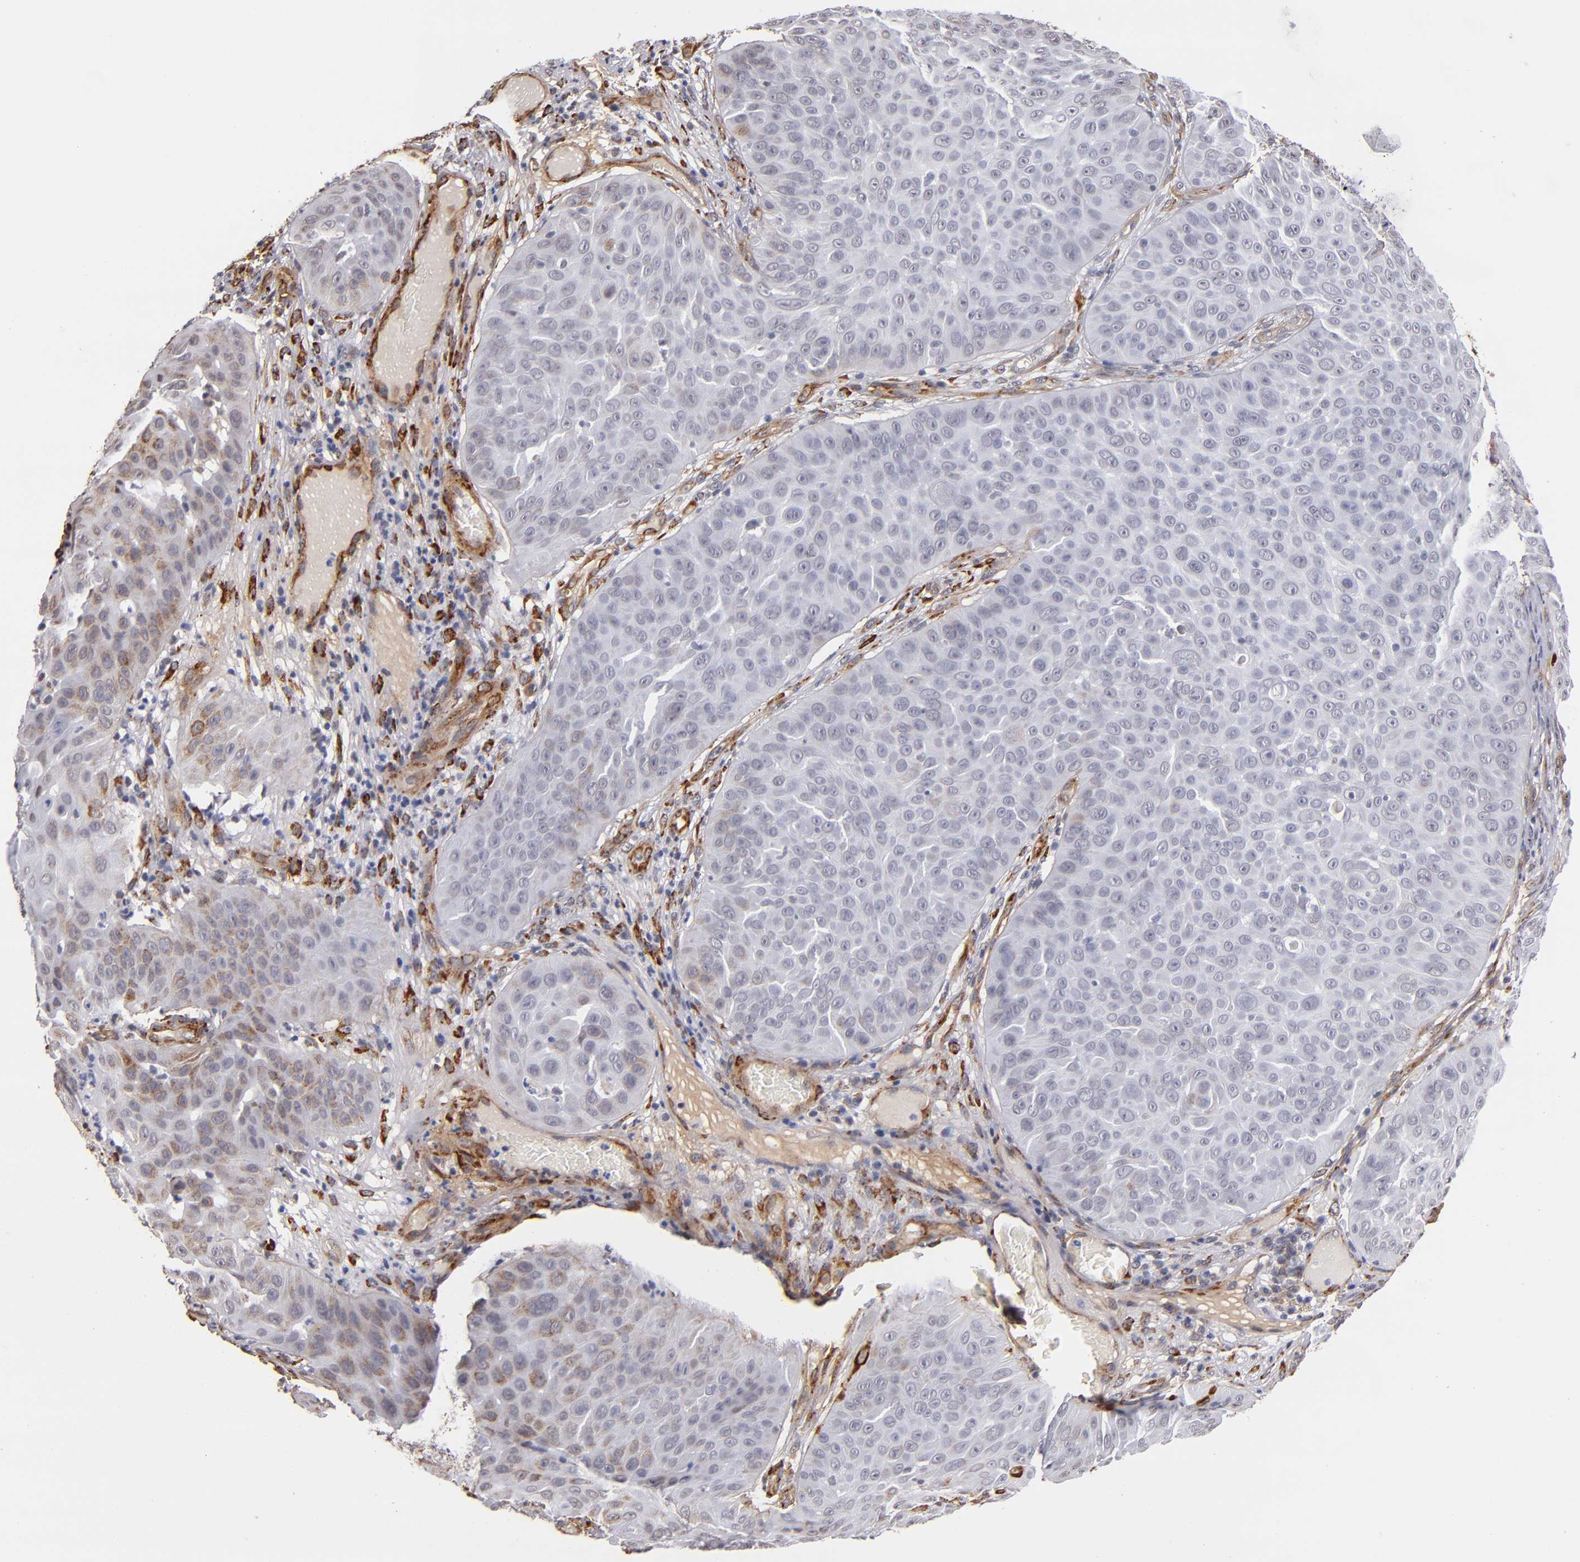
{"staining": {"intensity": "negative", "quantity": "none", "location": "none"}, "tissue": "skin cancer", "cell_type": "Tumor cells", "image_type": "cancer", "snomed": [{"axis": "morphology", "description": "Squamous cell carcinoma, NOS"}, {"axis": "topography", "description": "Skin"}], "caption": "Tumor cells are negative for protein expression in human squamous cell carcinoma (skin).", "gene": "LAMC1", "patient": {"sex": "male", "age": 82}}